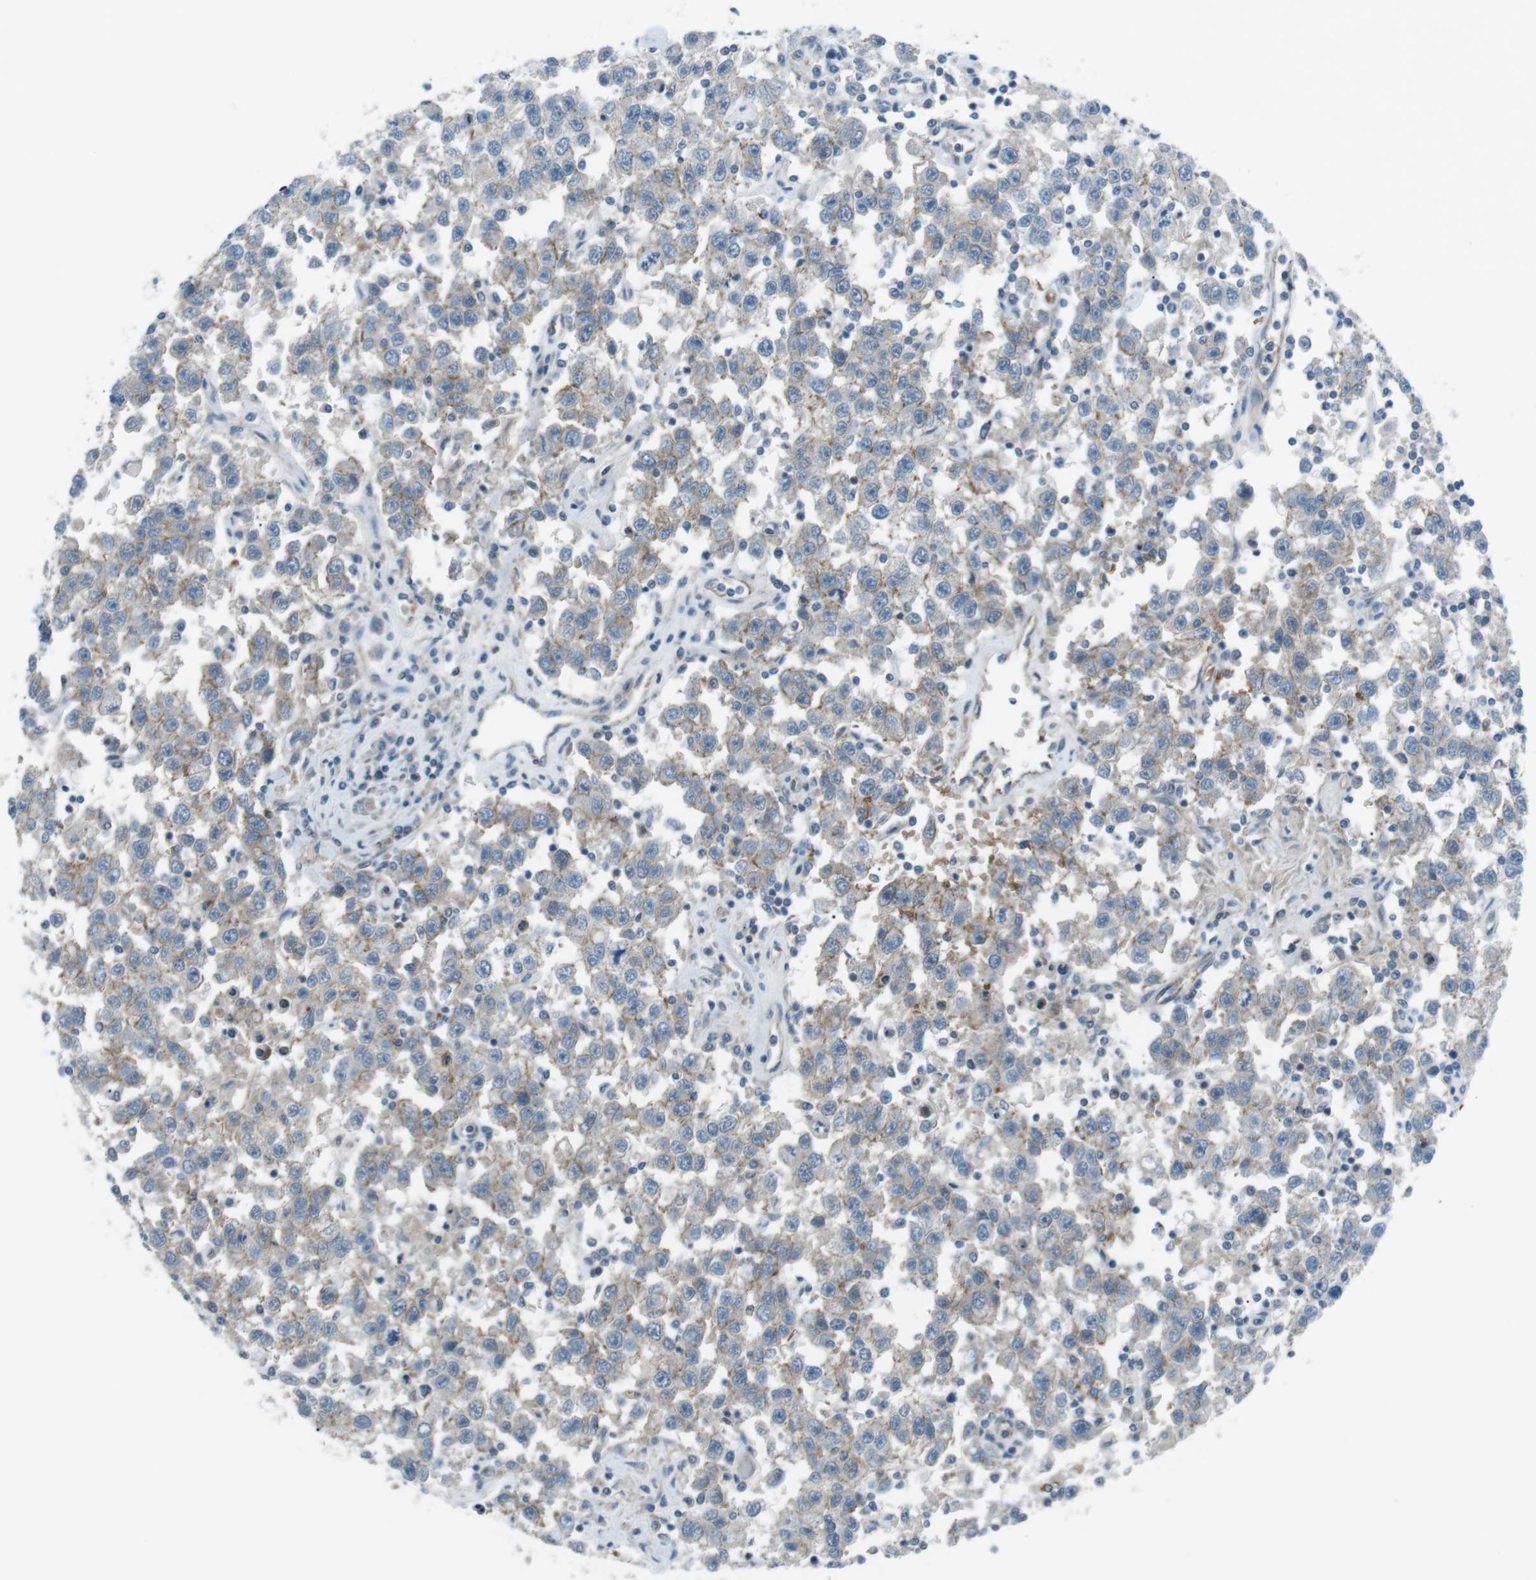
{"staining": {"intensity": "weak", "quantity": "25%-75%", "location": "cytoplasmic/membranous"}, "tissue": "testis cancer", "cell_type": "Tumor cells", "image_type": "cancer", "snomed": [{"axis": "morphology", "description": "Seminoma, NOS"}, {"axis": "topography", "description": "Testis"}], "caption": "Weak cytoplasmic/membranous positivity is identified in approximately 25%-75% of tumor cells in testis cancer (seminoma). (Stains: DAB (3,3'-diaminobenzidine) in brown, nuclei in blue, Microscopy: brightfield microscopy at high magnification).", "gene": "SPTA1", "patient": {"sex": "male", "age": 41}}